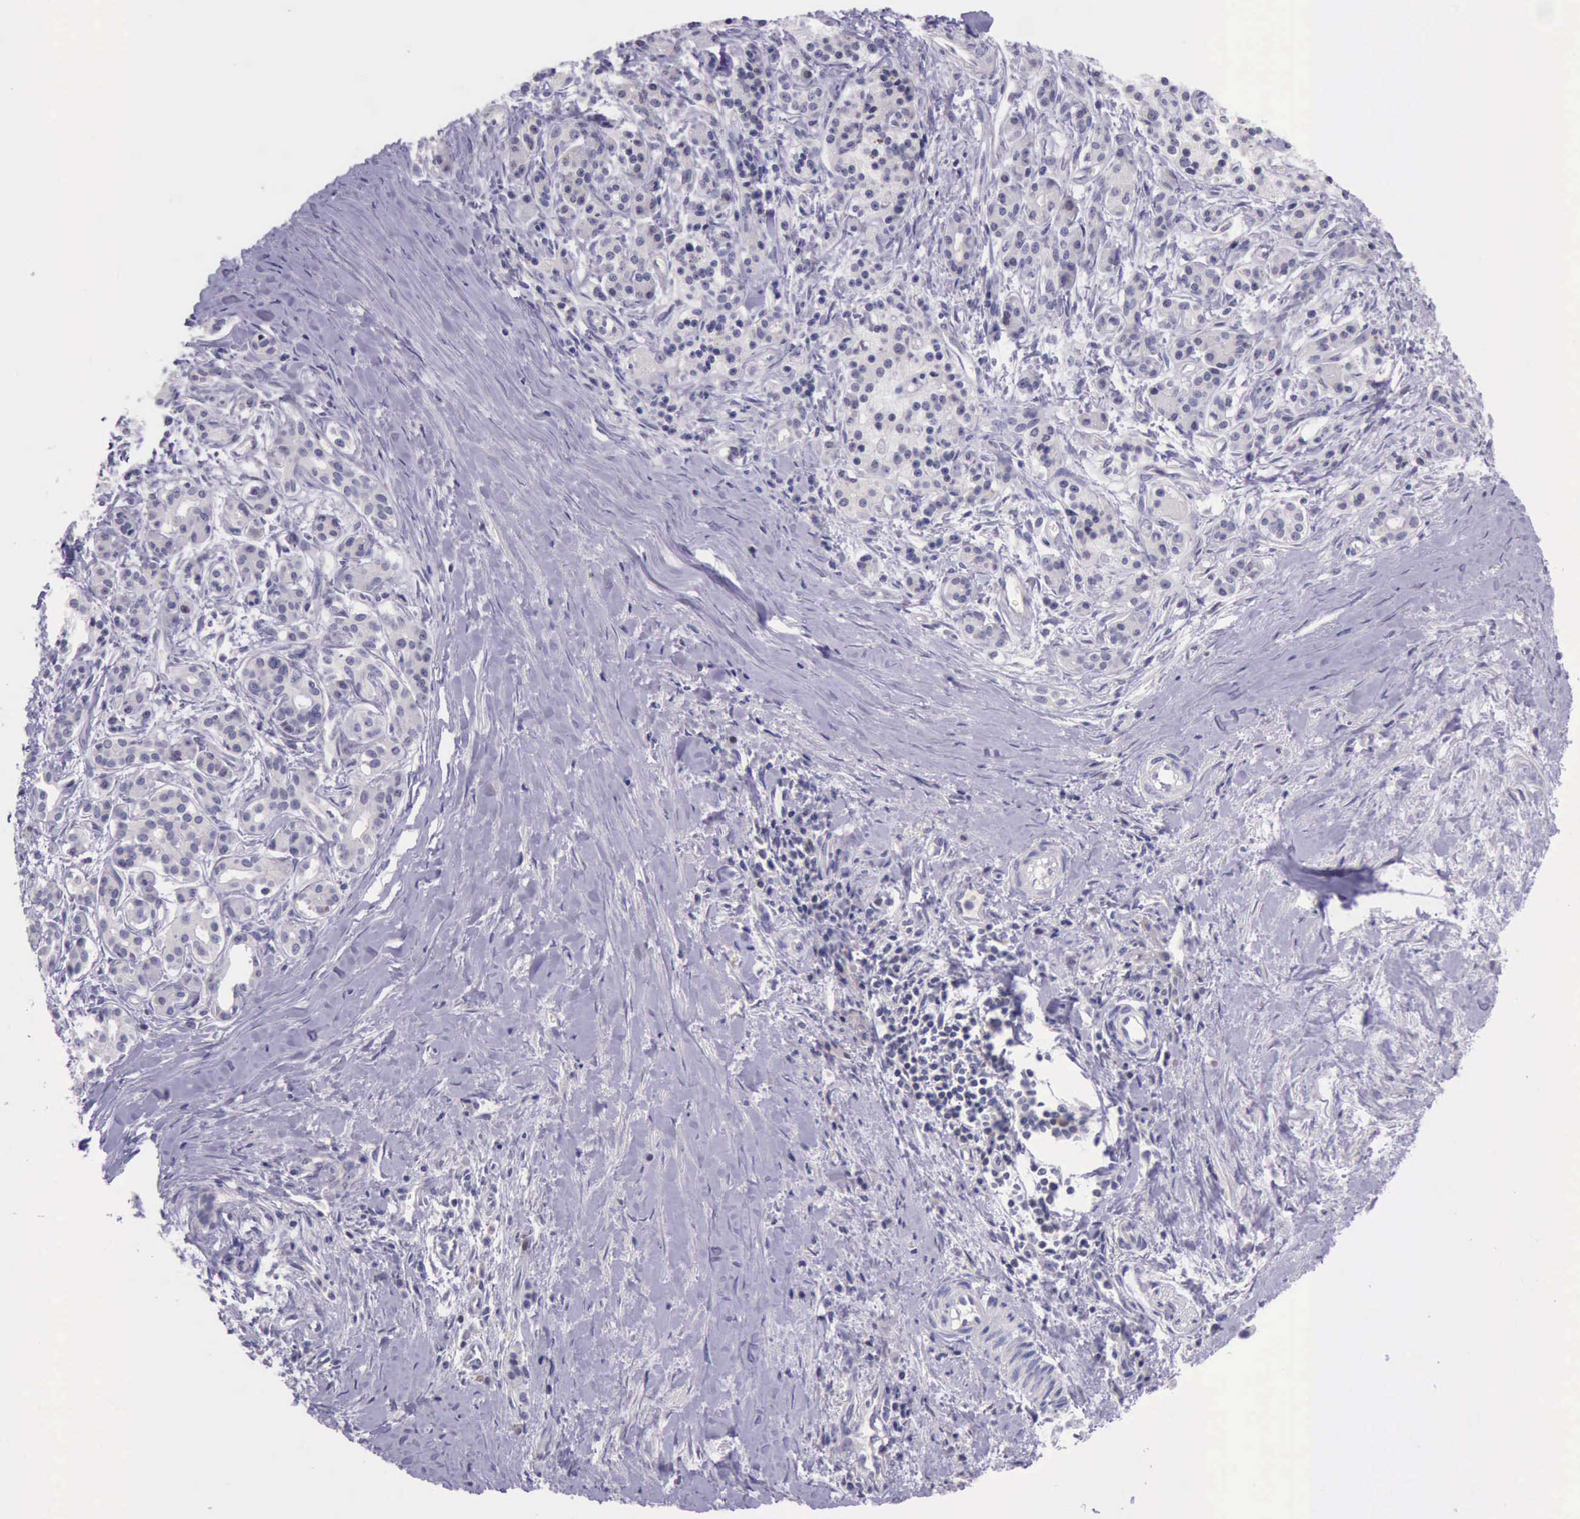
{"staining": {"intensity": "negative", "quantity": "none", "location": "none"}, "tissue": "pancreatic cancer", "cell_type": "Tumor cells", "image_type": "cancer", "snomed": [{"axis": "morphology", "description": "Adenocarcinoma, NOS"}, {"axis": "topography", "description": "Pancreas"}], "caption": "The micrograph displays no staining of tumor cells in pancreatic cancer (adenocarcinoma).", "gene": "PARP1", "patient": {"sex": "male", "age": 59}}